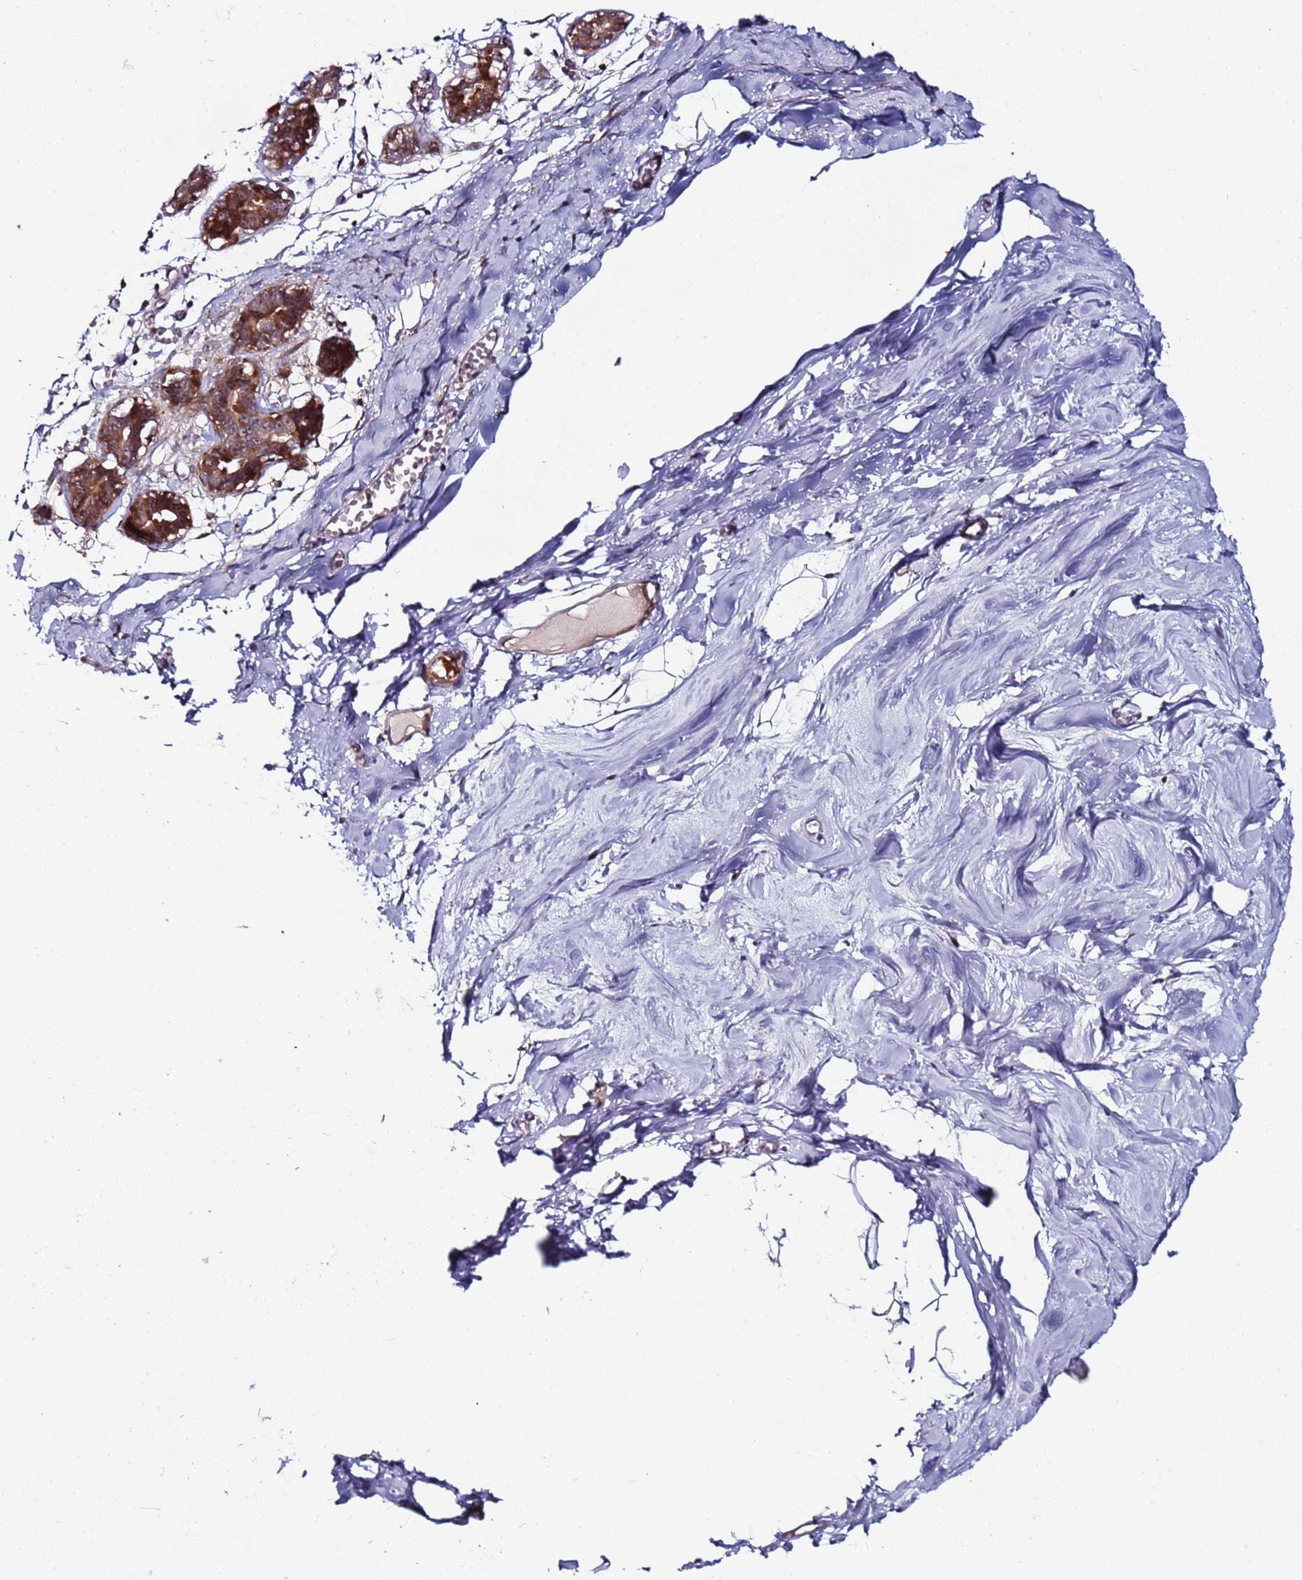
{"staining": {"intensity": "negative", "quantity": "none", "location": "none"}, "tissue": "breast", "cell_type": "Adipocytes", "image_type": "normal", "snomed": [{"axis": "morphology", "description": "Normal tissue, NOS"}, {"axis": "topography", "description": "Breast"}], "caption": "DAB (3,3'-diaminobenzidine) immunohistochemical staining of benign breast demonstrates no significant expression in adipocytes.", "gene": "KRI1", "patient": {"sex": "female", "age": 27}}